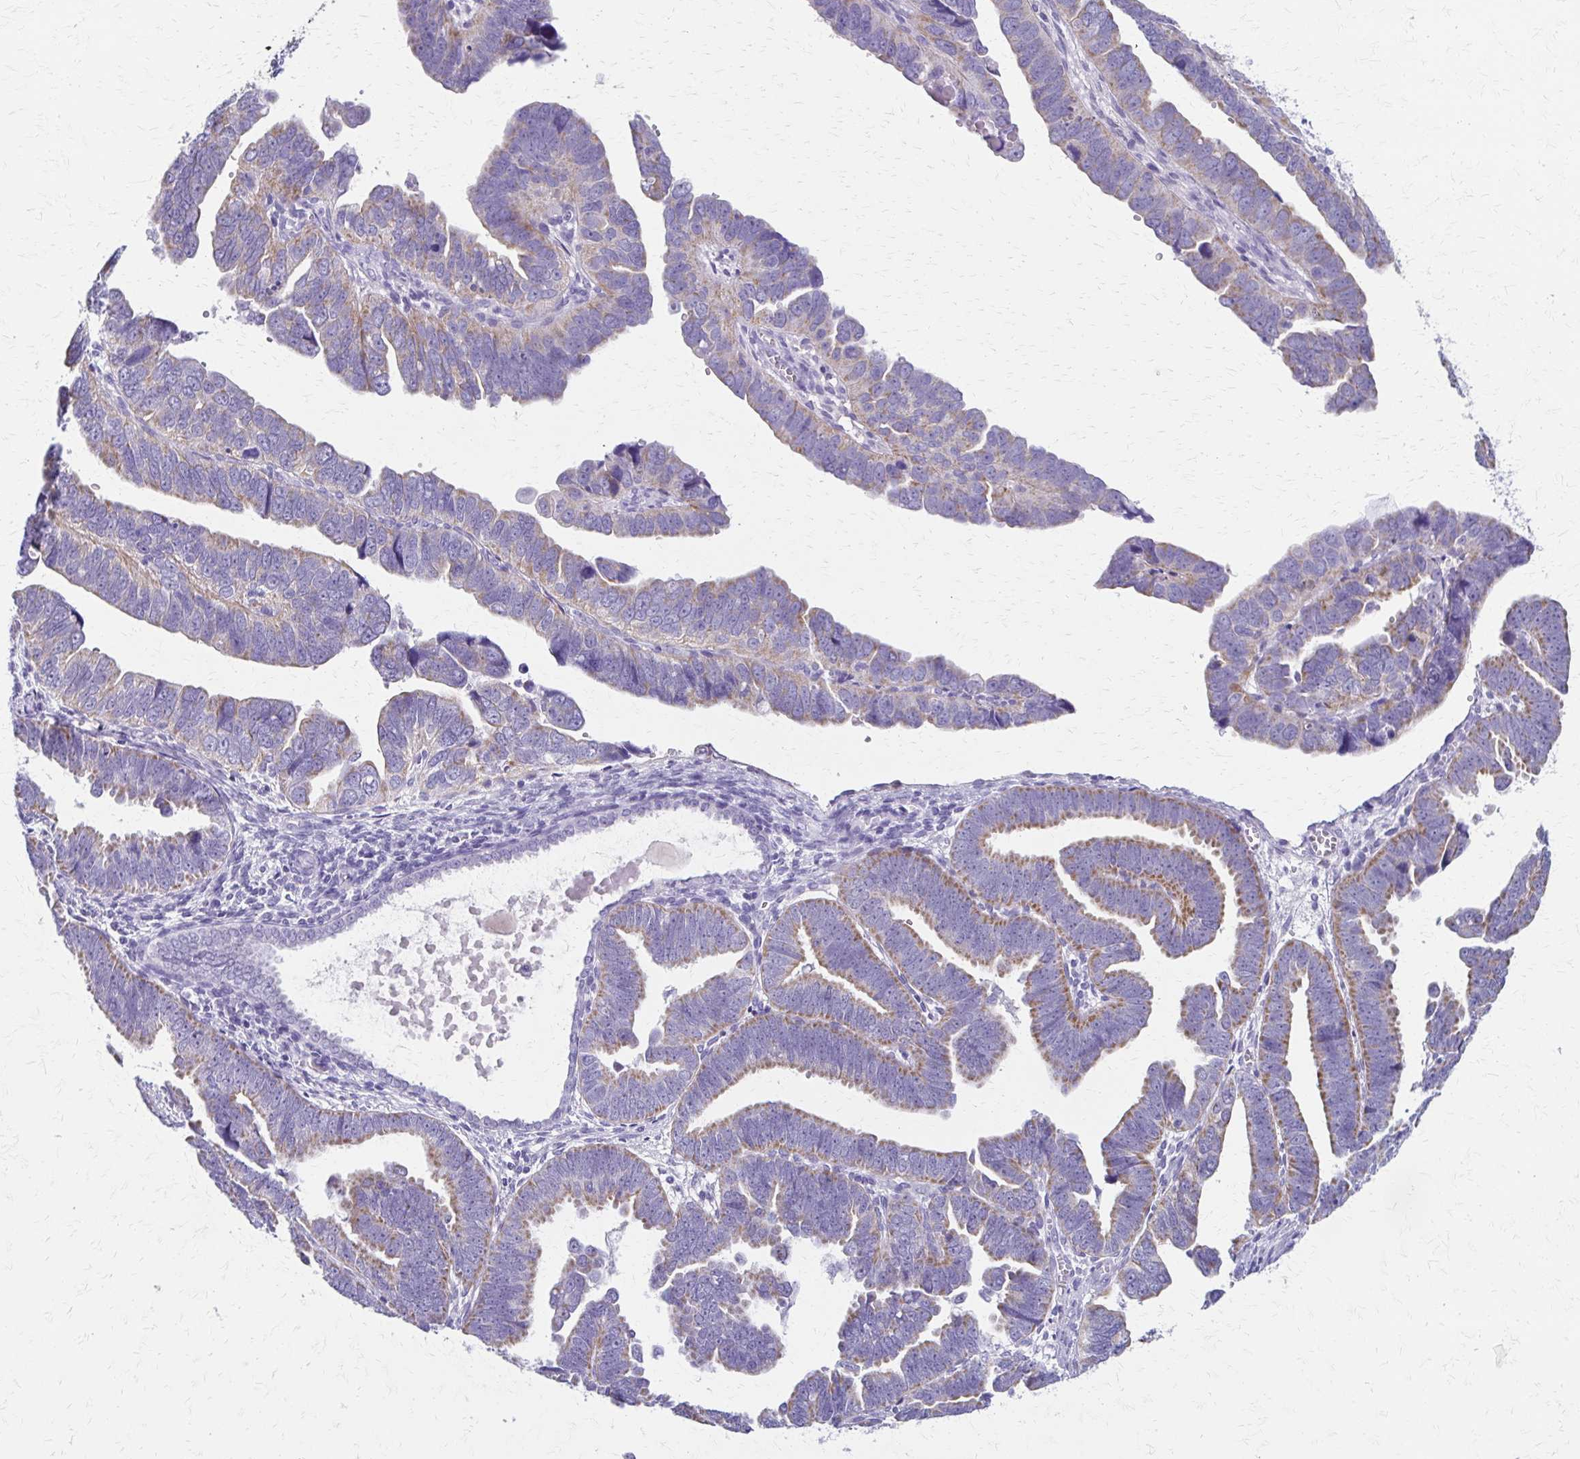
{"staining": {"intensity": "moderate", "quantity": ">75%", "location": "cytoplasmic/membranous"}, "tissue": "endometrial cancer", "cell_type": "Tumor cells", "image_type": "cancer", "snomed": [{"axis": "morphology", "description": "Adenocarcinoma, NOS"}, {"axis": "topography", "description": "Endometrium"}], "caption": "DAB (3,3'-diaminobenzidine) immunohistochemical staining of human endometrial cancer displays moderate cytoplasmic/membranous protein expression in approximately >75% of tumor cells.", "gene": "ZSCAN5B", "patient": {"sex": "female", "age": 75}}